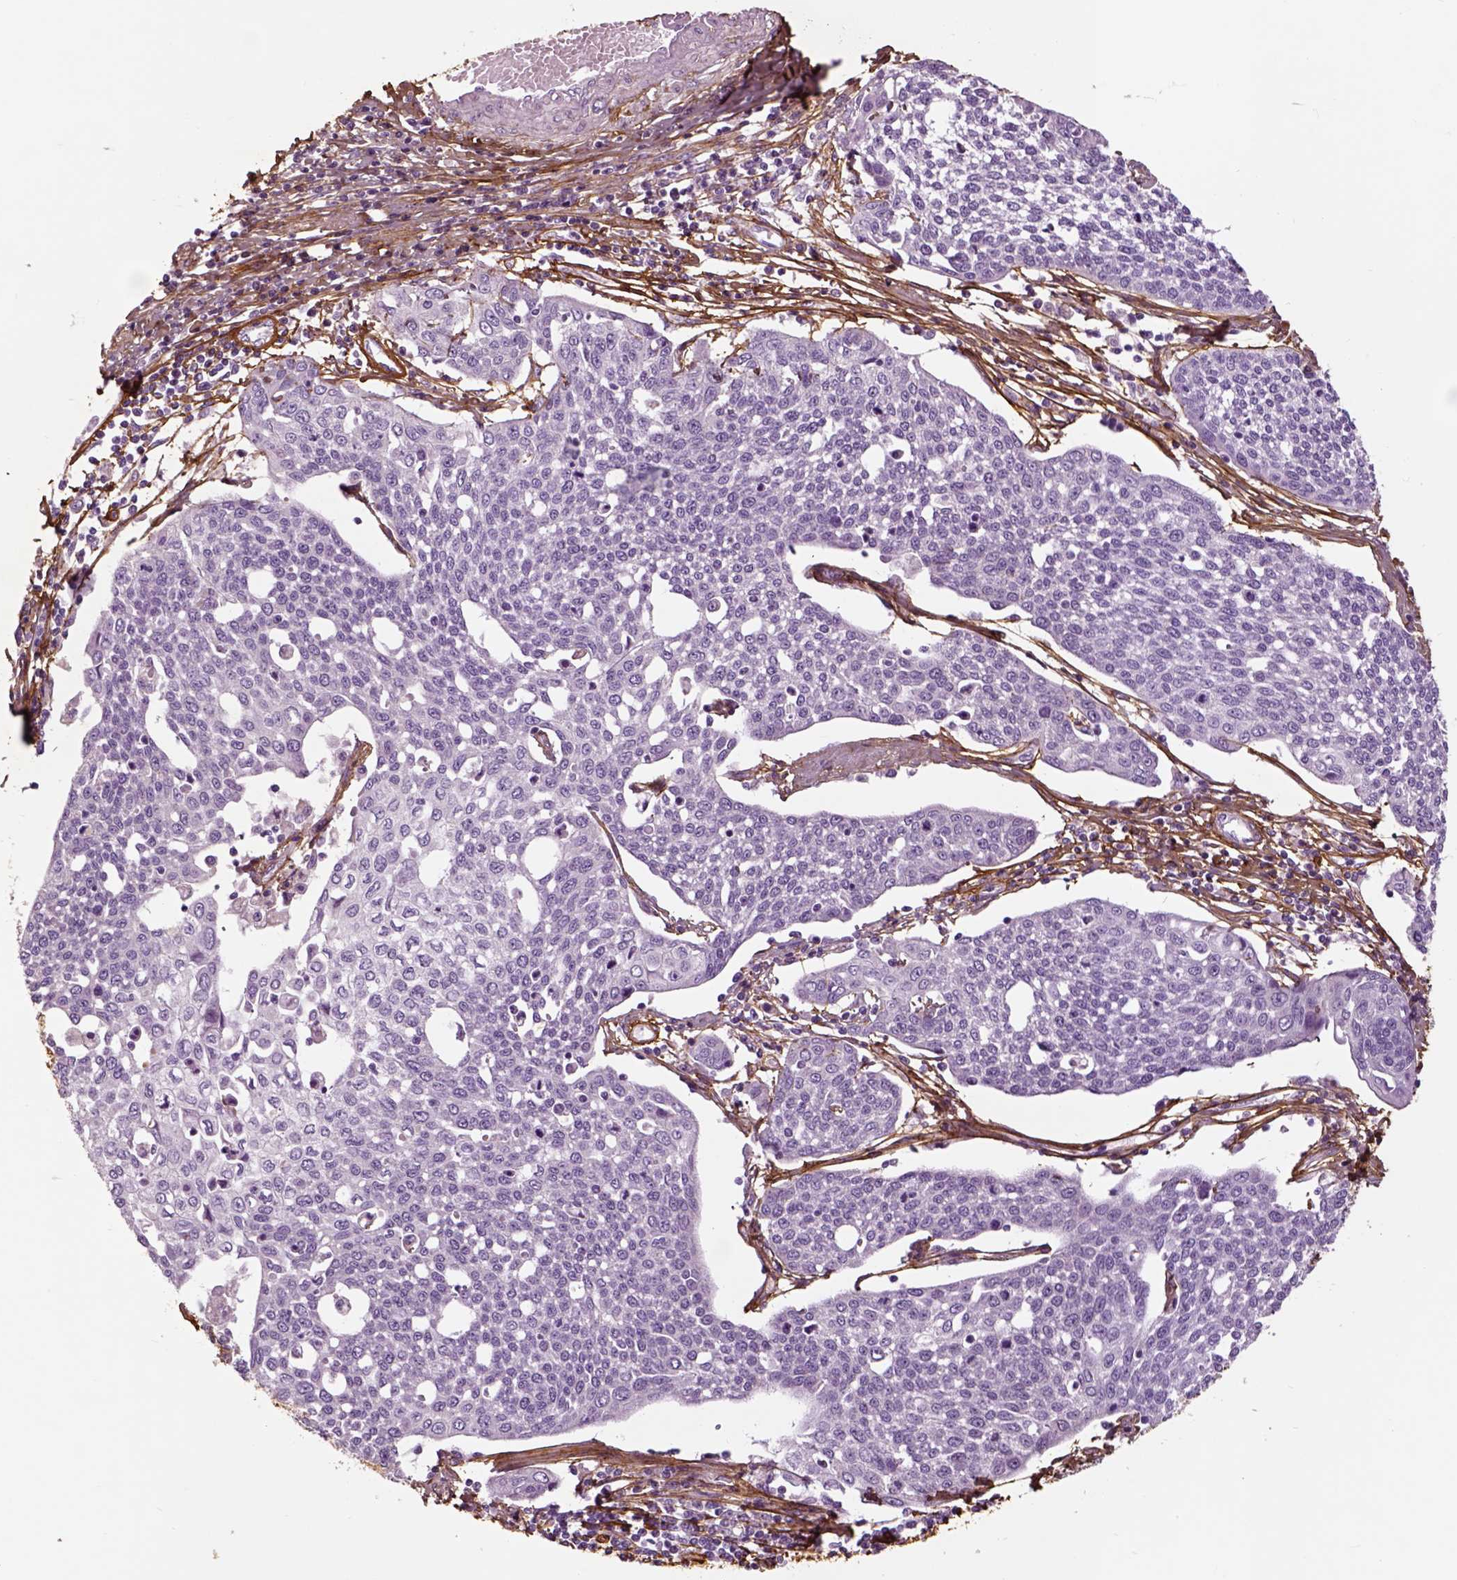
{"staining": {"intensity": "negative", "quantity": "none", "location": "none"}, "tissue": "cervical cancer", "cell_type": "Tumor cells", "image_type": "cancer", "snomed": [{"axis": "morphology", "description": "Squamous cell carcinoma, NOS"}, {"axis": "topography", "description": "Cervix"}], "caption": "Immunohistochemical staining of cervical cancer (squamous cell carcinoma) exhibits no significant positivity in tumor cells.", "gene": "COL6A2", "patient": {"sex": "female", "age": 34}}